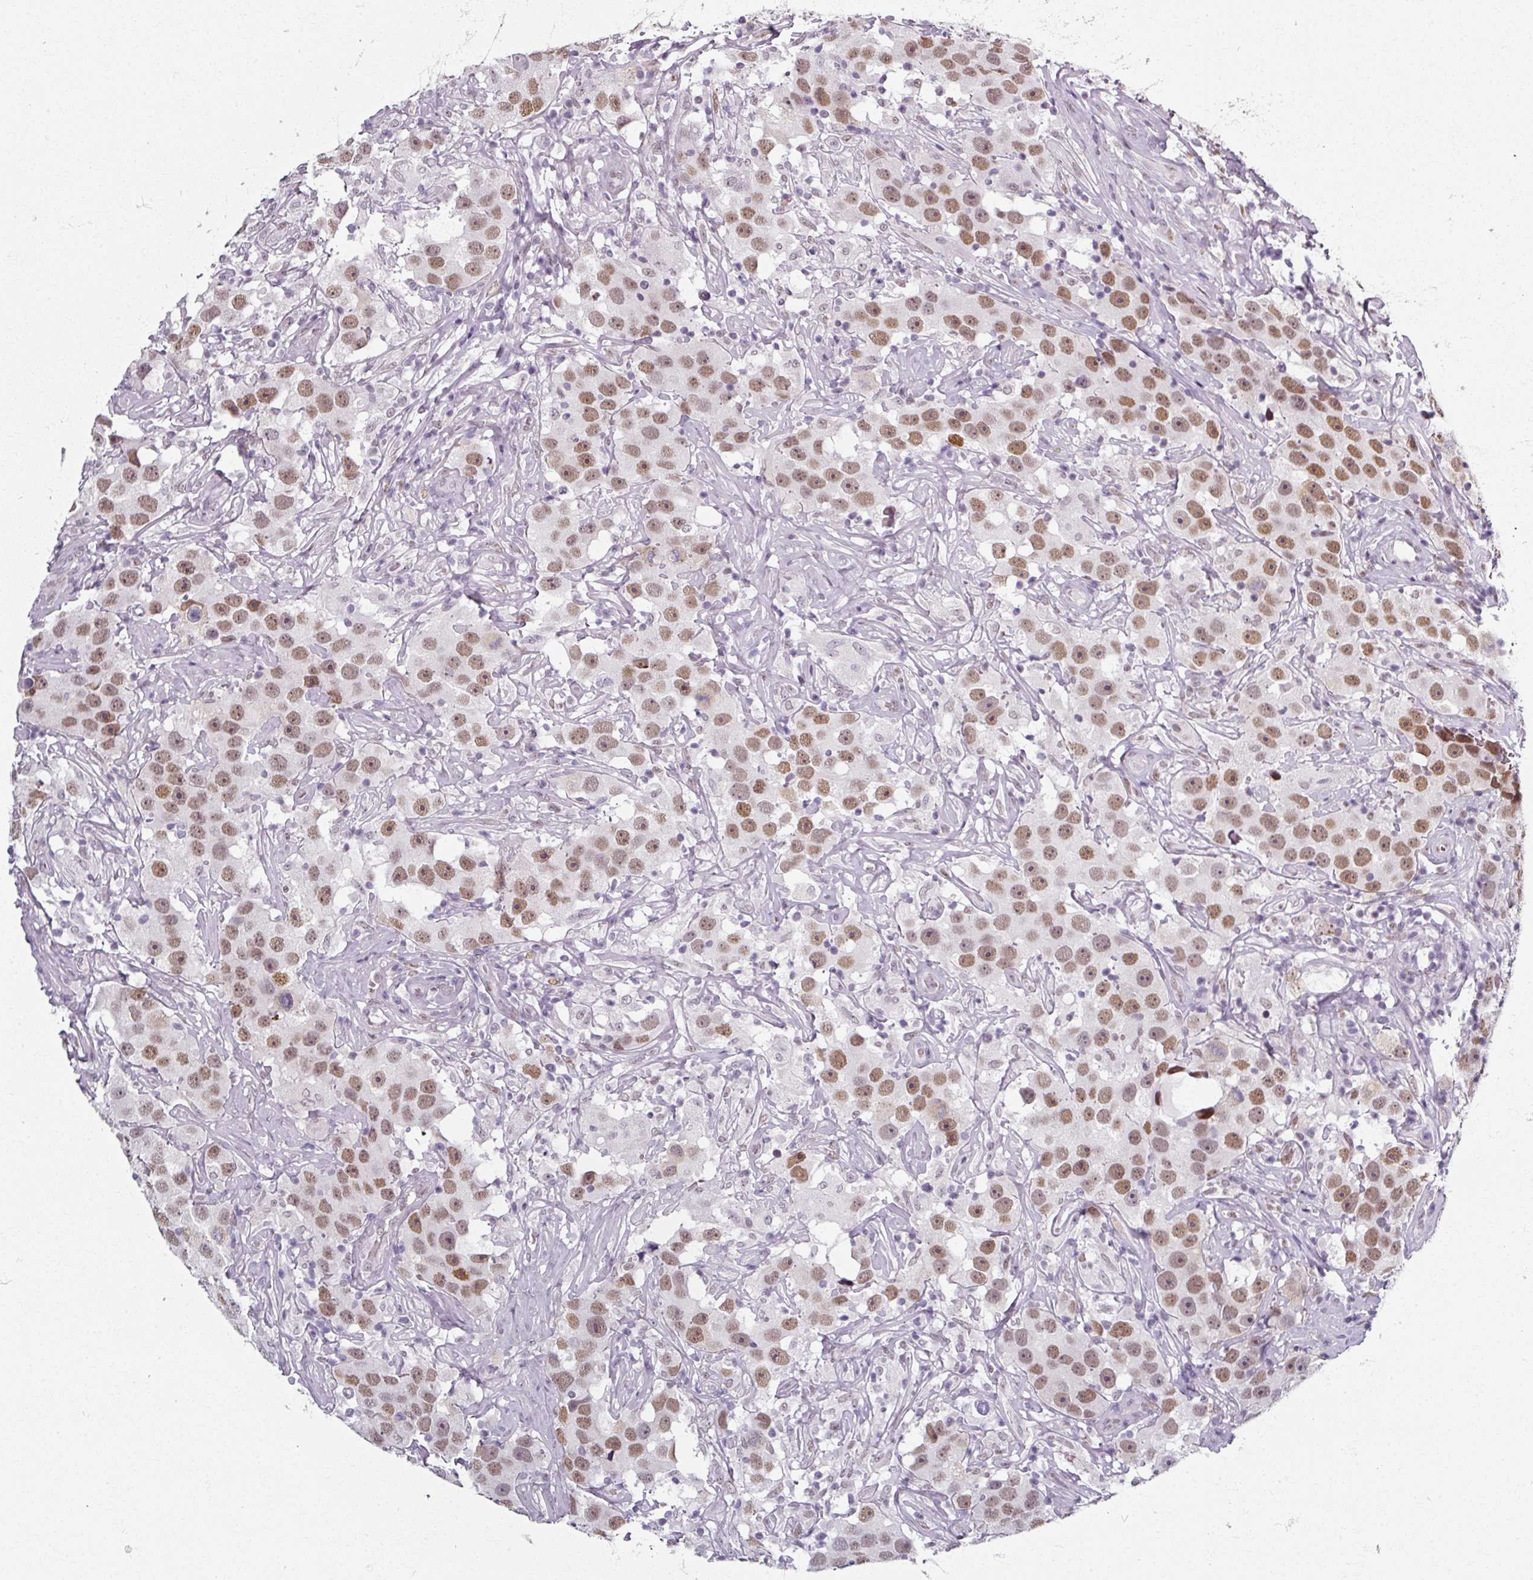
{"staining": {"intensity": "moderate", "quantity": ">75%", "location": "nuclear"}, "tissue": "testis cancer", "cell_type": "Tumor cells", "image_type": "cancer", "snomed": [{"axis": "morphology", "description": "Seminoma, NOS"}, {"axis": "topography", "description": "Testis"}], "caption": "Seminoma (testis) tissue reveals moderate nuclear positivity in about >75% of tumor cells, visualized by immunohistochemistry. (IHC, brightfield microscopy, high magnification).", "gene": "RIPOR3", "patient": {"sex": "male", "age": 49}}